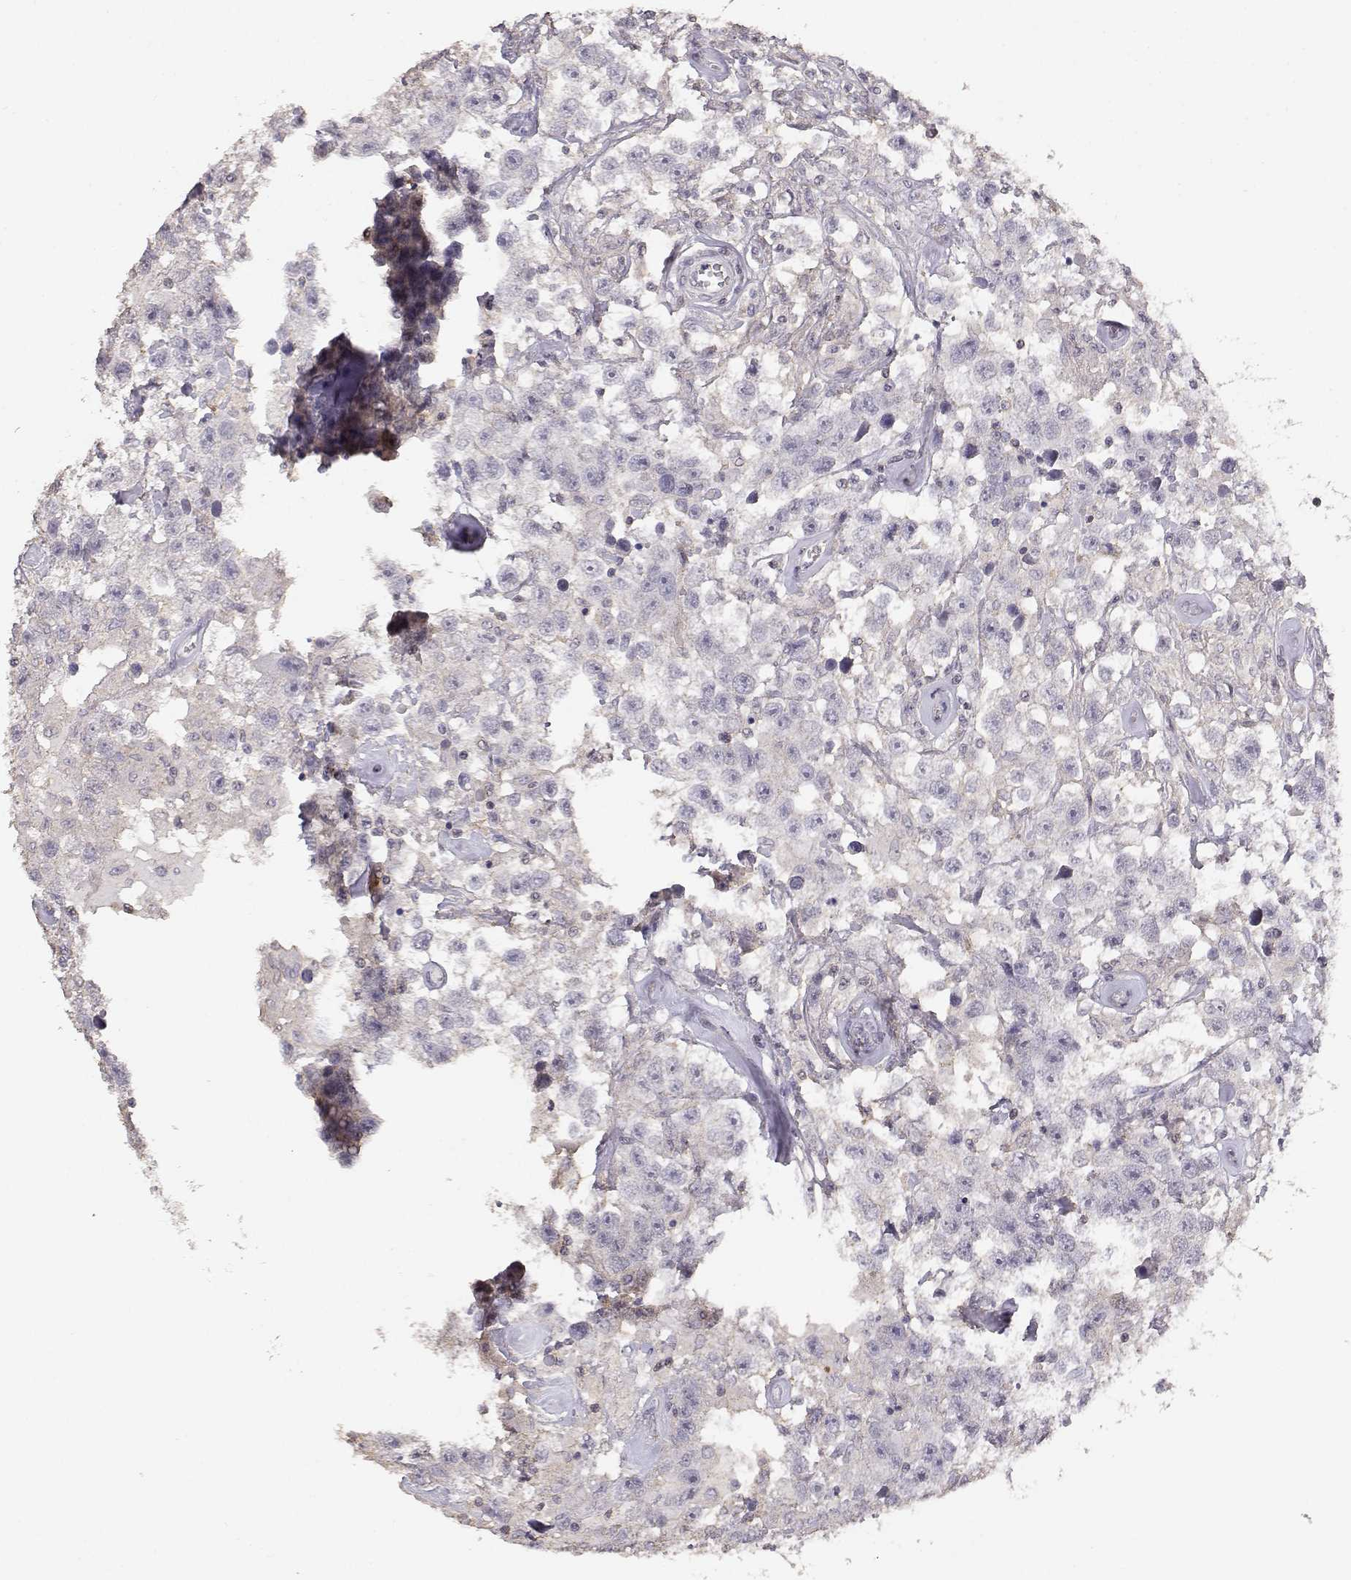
{"staining": {"intensity": "negative", "quantity": "none", "location": "none"}, "tissue": "testis cancer", "cell_type": "Tumor cells", "image_type": "cancer", "snomed": [{"axis": "morphology", "description": "Seminoma, NOS"}, {"axis": "topography", "description": "Testis"}], "caption": "Seminoma (testis) was stained to show a protein in brown. There is no significant expression in tumor cells.", "gene": "TNFRSF10C", "patient": {"sex": "male", "age": 43}}